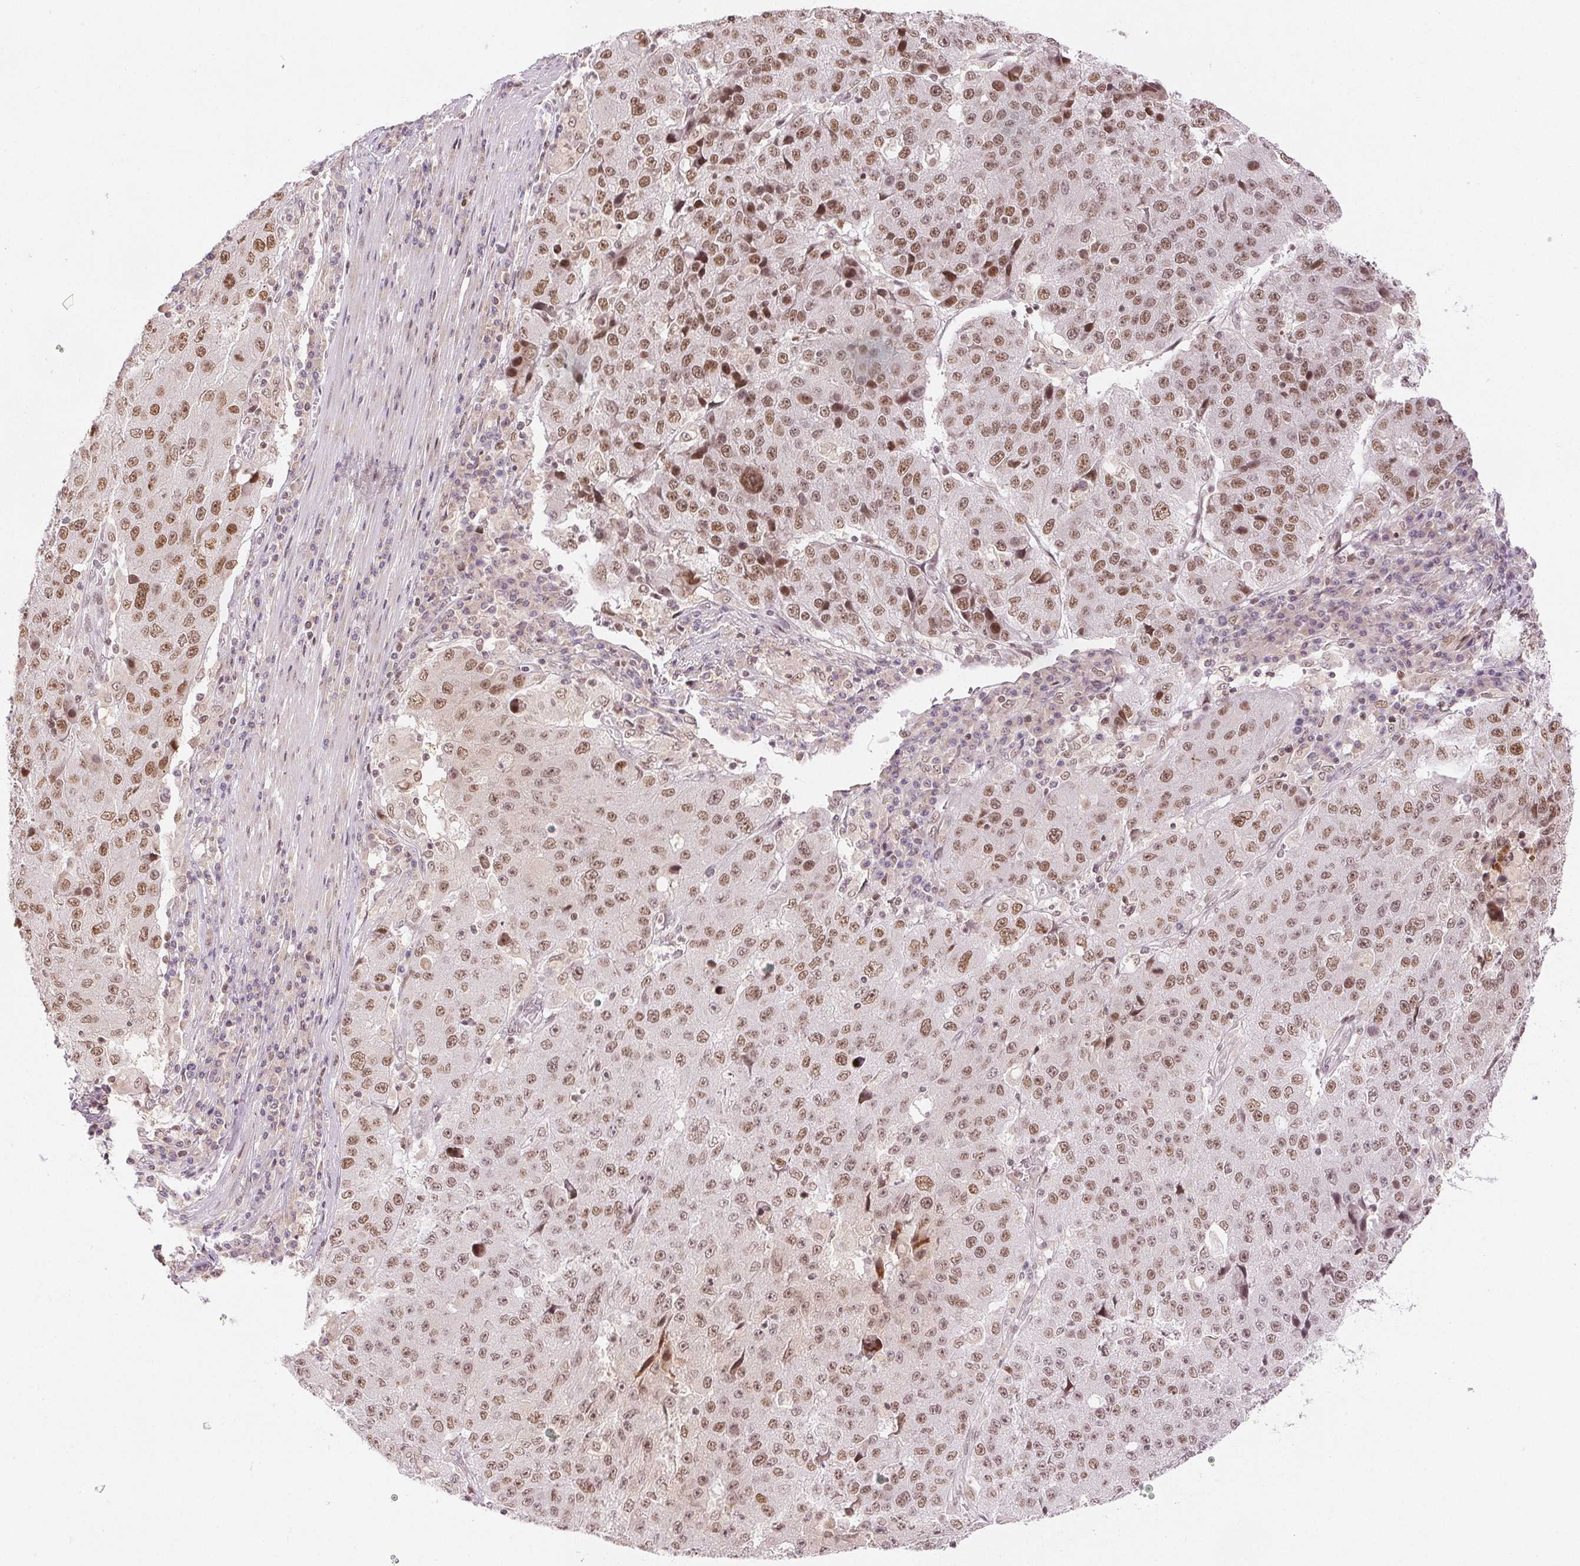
{"staining": {"intensity": "moderate", "quantity": ">75%", "location": "nuclear"}, "tissue": "stomach cancer", "cell_type": "Tumor cells", "image_type": "cancer", "snomed": [{"axis": "morphology", "description": "Adenocarcinoma, NOS"}, {"axis": "topography", "description": "Stomach"}], "caption": "Immunohistochemistry (IHC) histopathology image of human stomach cancer stained for a protein (brown), which reveals medium levels of moderate nuclear expression in approximately >75% of tumor cells.", "gene": "DEK", "patient": {"sex": "male", "age": 71}}